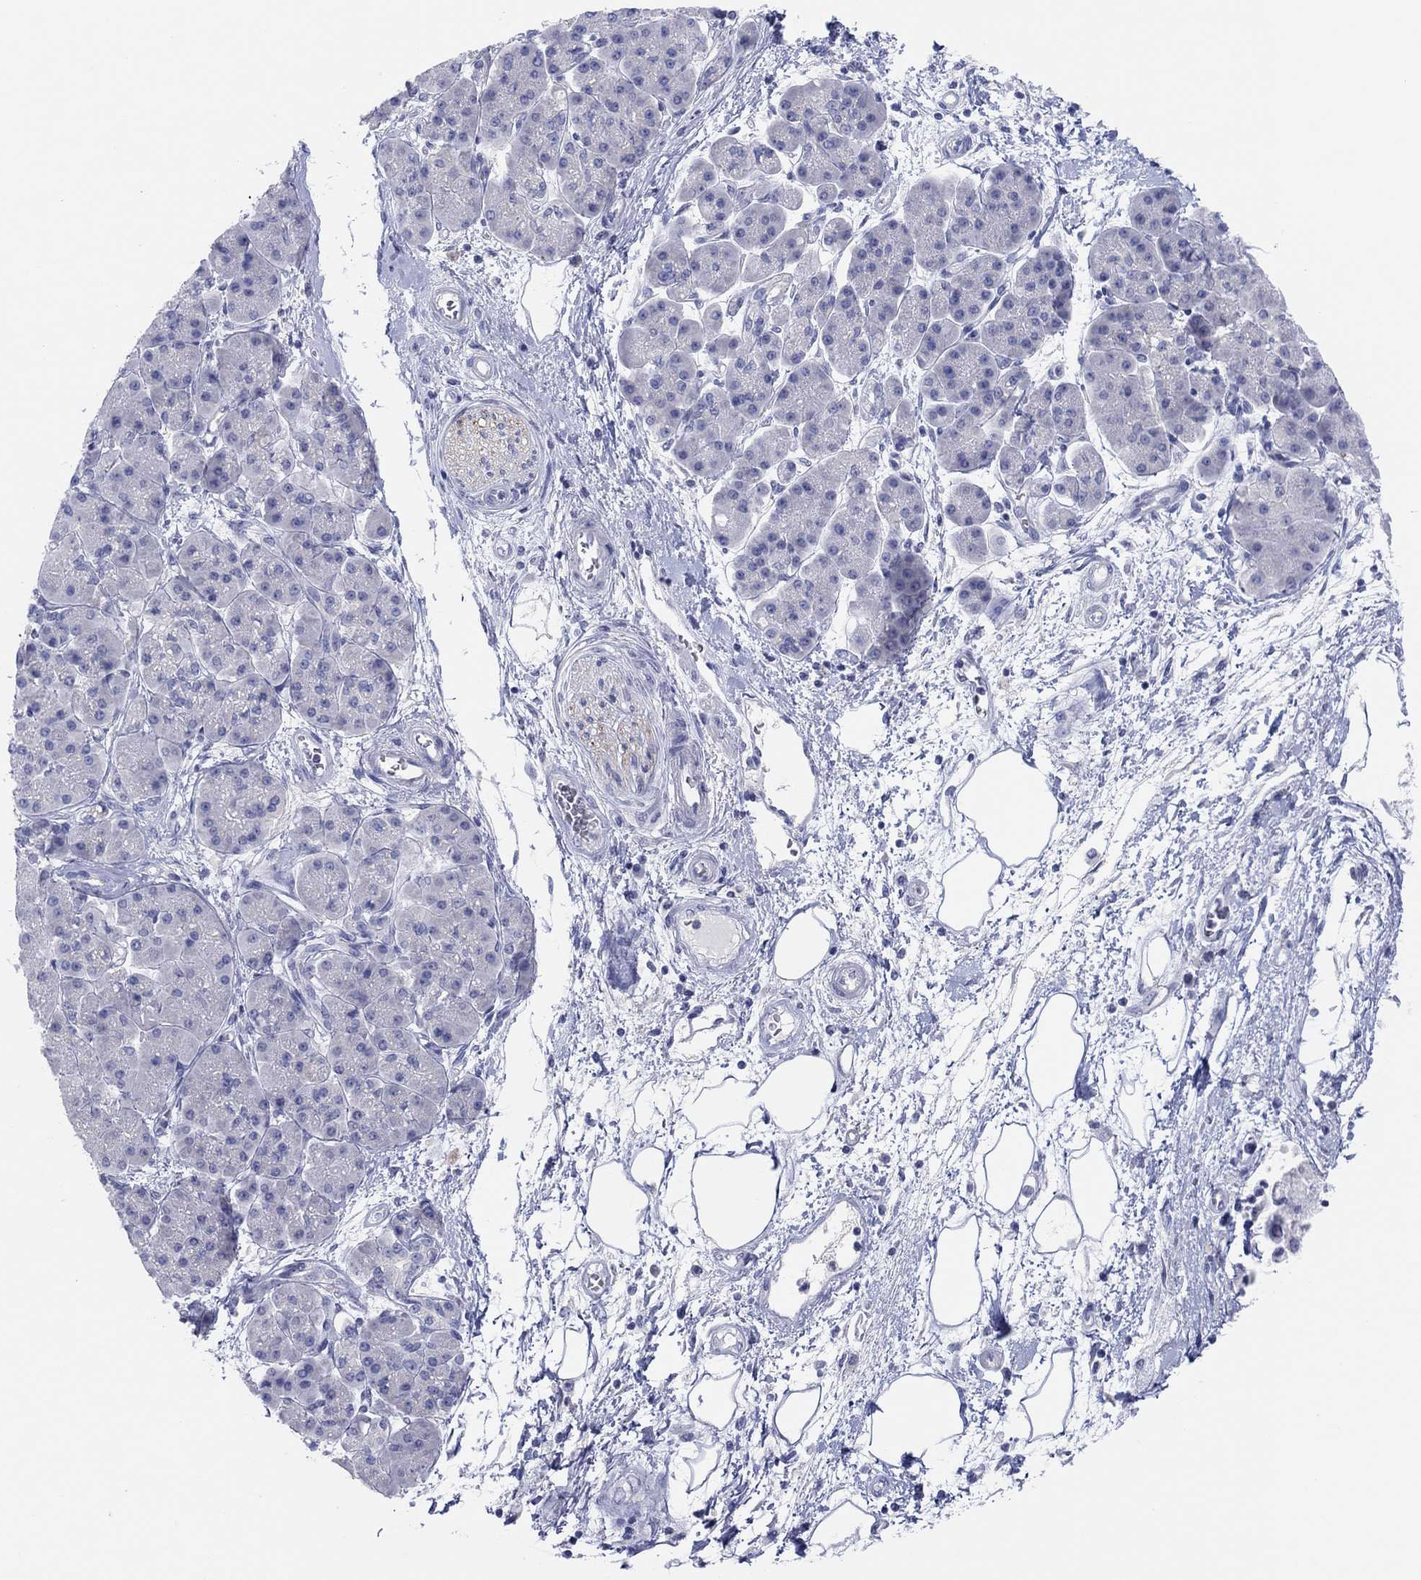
{"staining": {"intensity": "negative", "quantity": "none", "location": "none"}, "tissue": "pancreatic cancer", "cell_type": "Tumor cells", "image_type": "cancer", "snomed": [{"axis": "morphology", "description": "Adenocarcinoma, NOS"}, {"axis": "topography", "description": "Pancreas"}], "caption": "DAB (3,3'-diaminobenzidine) immunohistochemical staining of adenocarcinoma (pancreatic) demonstrates no significant positivity in tumor cells.", "gene": "CPNE6", "patient": {"sex": "female", "age": 73}}